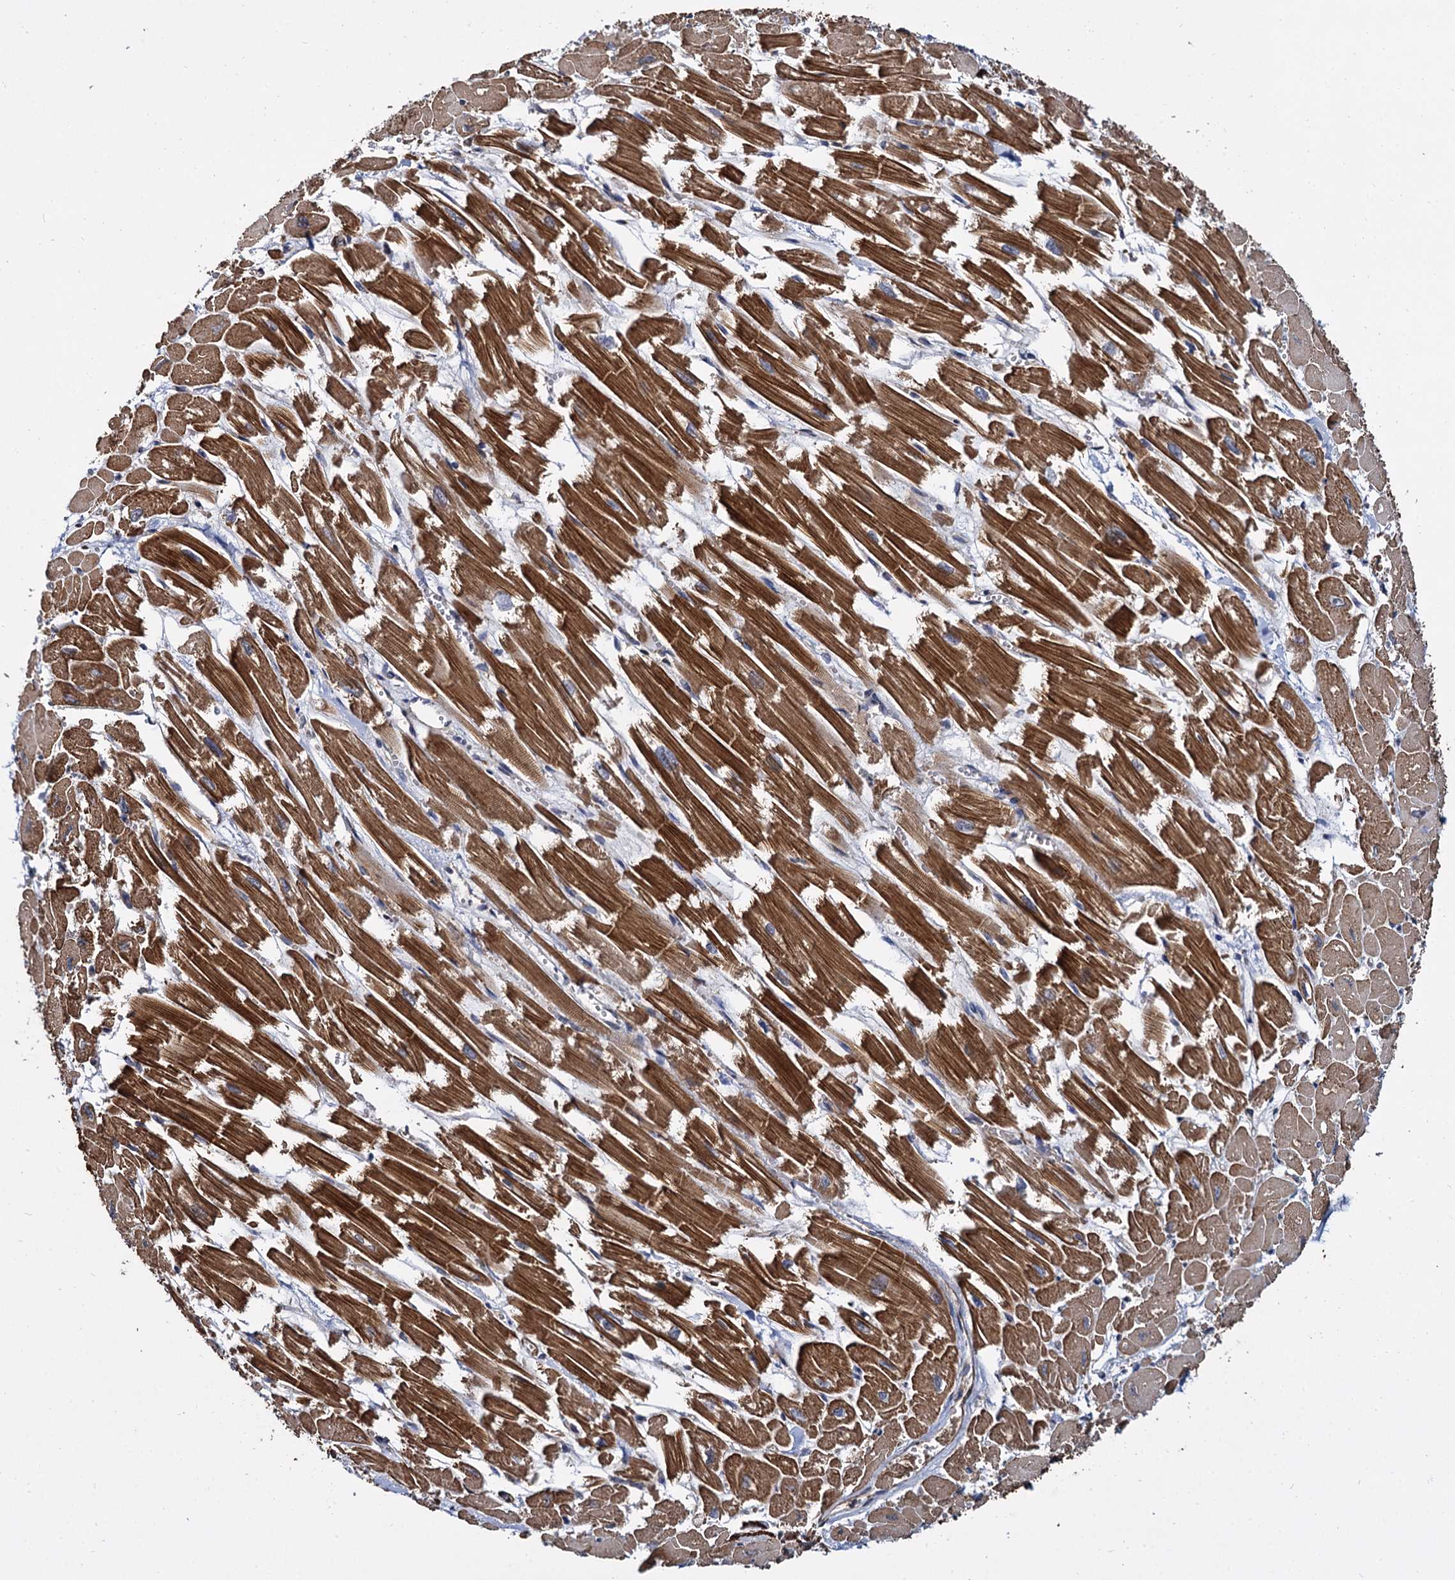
{"staining": {"intensity": "strong", "quantity": ">75%", "location": "cytoplasmic/membranous"}, "tissue": "heart muscle", "cell_type": "Cardiomyocytes", "image_type": "normal", "snomed": [{"axis": "morphology", "description": "Normal tissue, NOS"}, {"axis": "topography", "description": "Heart"}], "caption": "The immunohistochemical stain highlights strong cytoplasmic/membranous staining in cardiomyocytes of normal heart muscle.", "gene": "ISM2", "patient": {"sex": "male", "age": 54}}